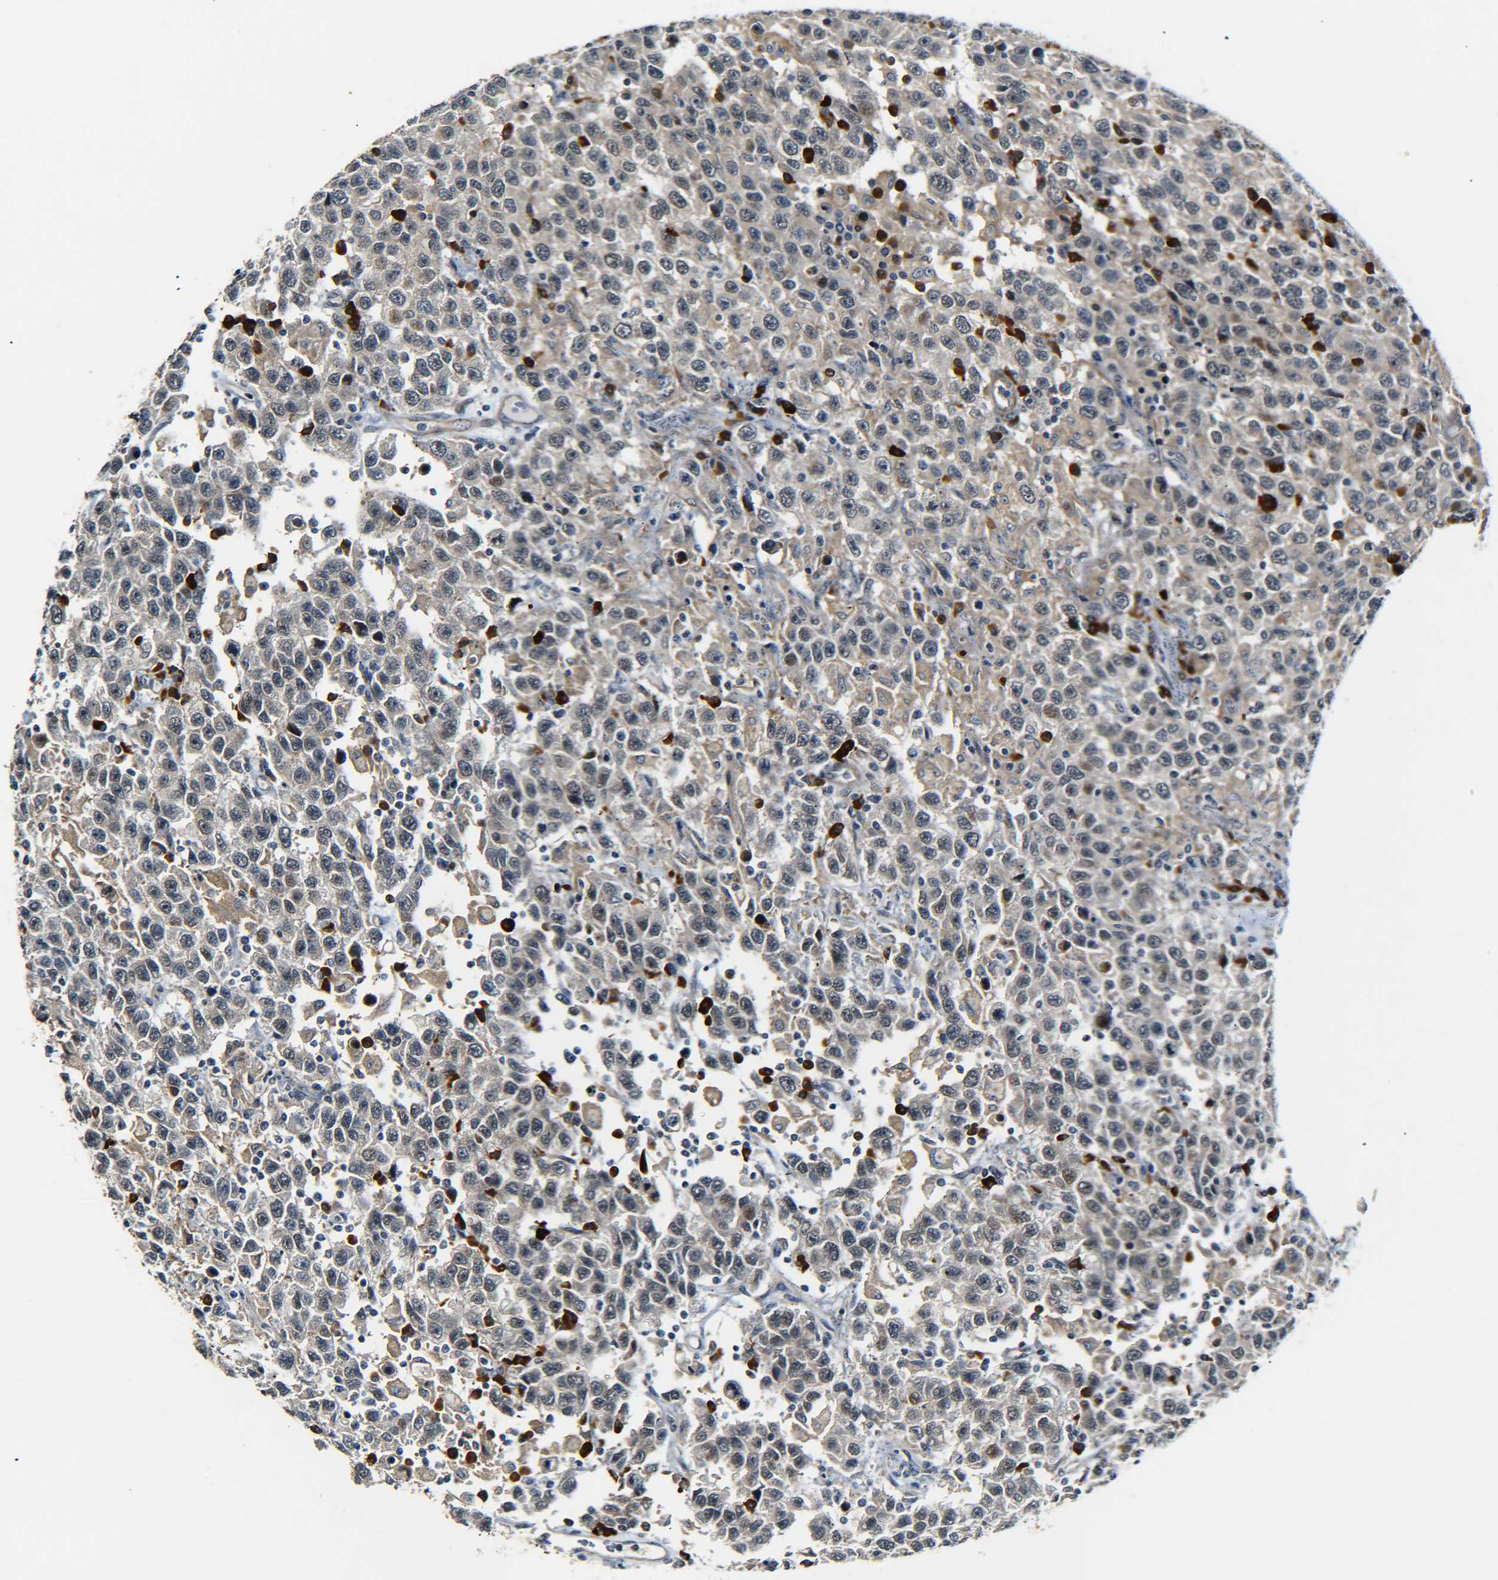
{"staining": {"intensity": "weak", "quantity": "<25%", "location": "cytoplasmic/membranous"}, "tissue": "testis cancer", "cell_type": "Tumor cells", "image_type": "cancer", "snomed": [{"axis": "morphology", "description": "Seminoma, NOS"}, {"axis": "topography", "description": "Testis"}], "caption": "A high-resolution photomicrograph shows immunohistochemistry (IHC) staining of testis cancer, which demonstrates no significant expression in tumor cells.", "gene": "MEIS1", "patient": {"sex": "male", "age": 41}}